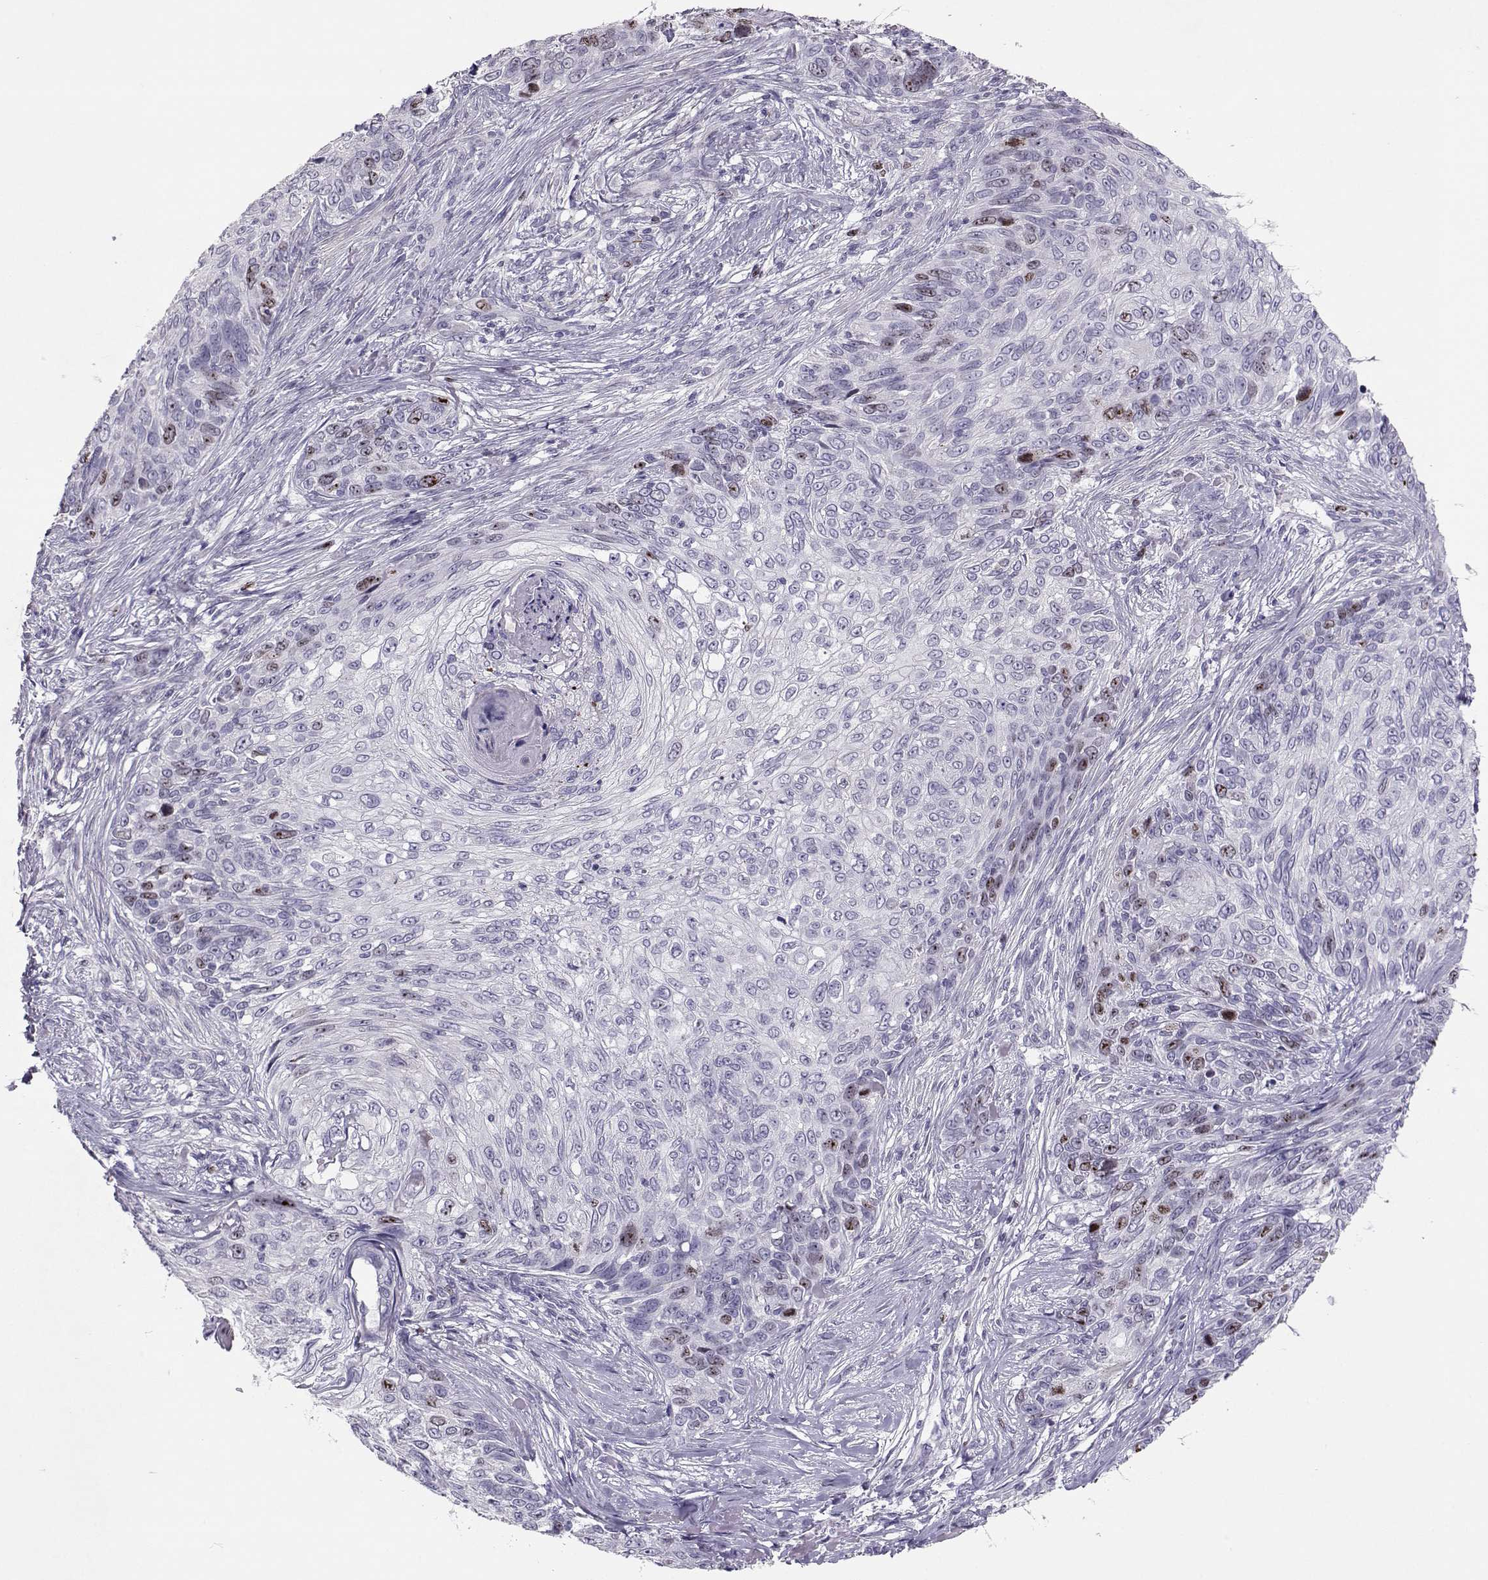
{"staining": {"intensity": "moderate", "quantity": "<25%", "location": "nuclear"}, "tissue": "skin cancer", "cell_type": "Tumor cells", "image_type": "cancer", "snomed": [{"axis": "morphology", "description": "Squamous cell carcinoma, NOS"}, {"axis": "topography", "description": "Skin"}], "caption": "Human skin cancer (squamous cell carcinoma) stained with a brown dye exhibits moderate nuclear positive expression in about <25% of tumor cells.", "gene": "NPW", "patient": {"sex": "male", "age": 92}}